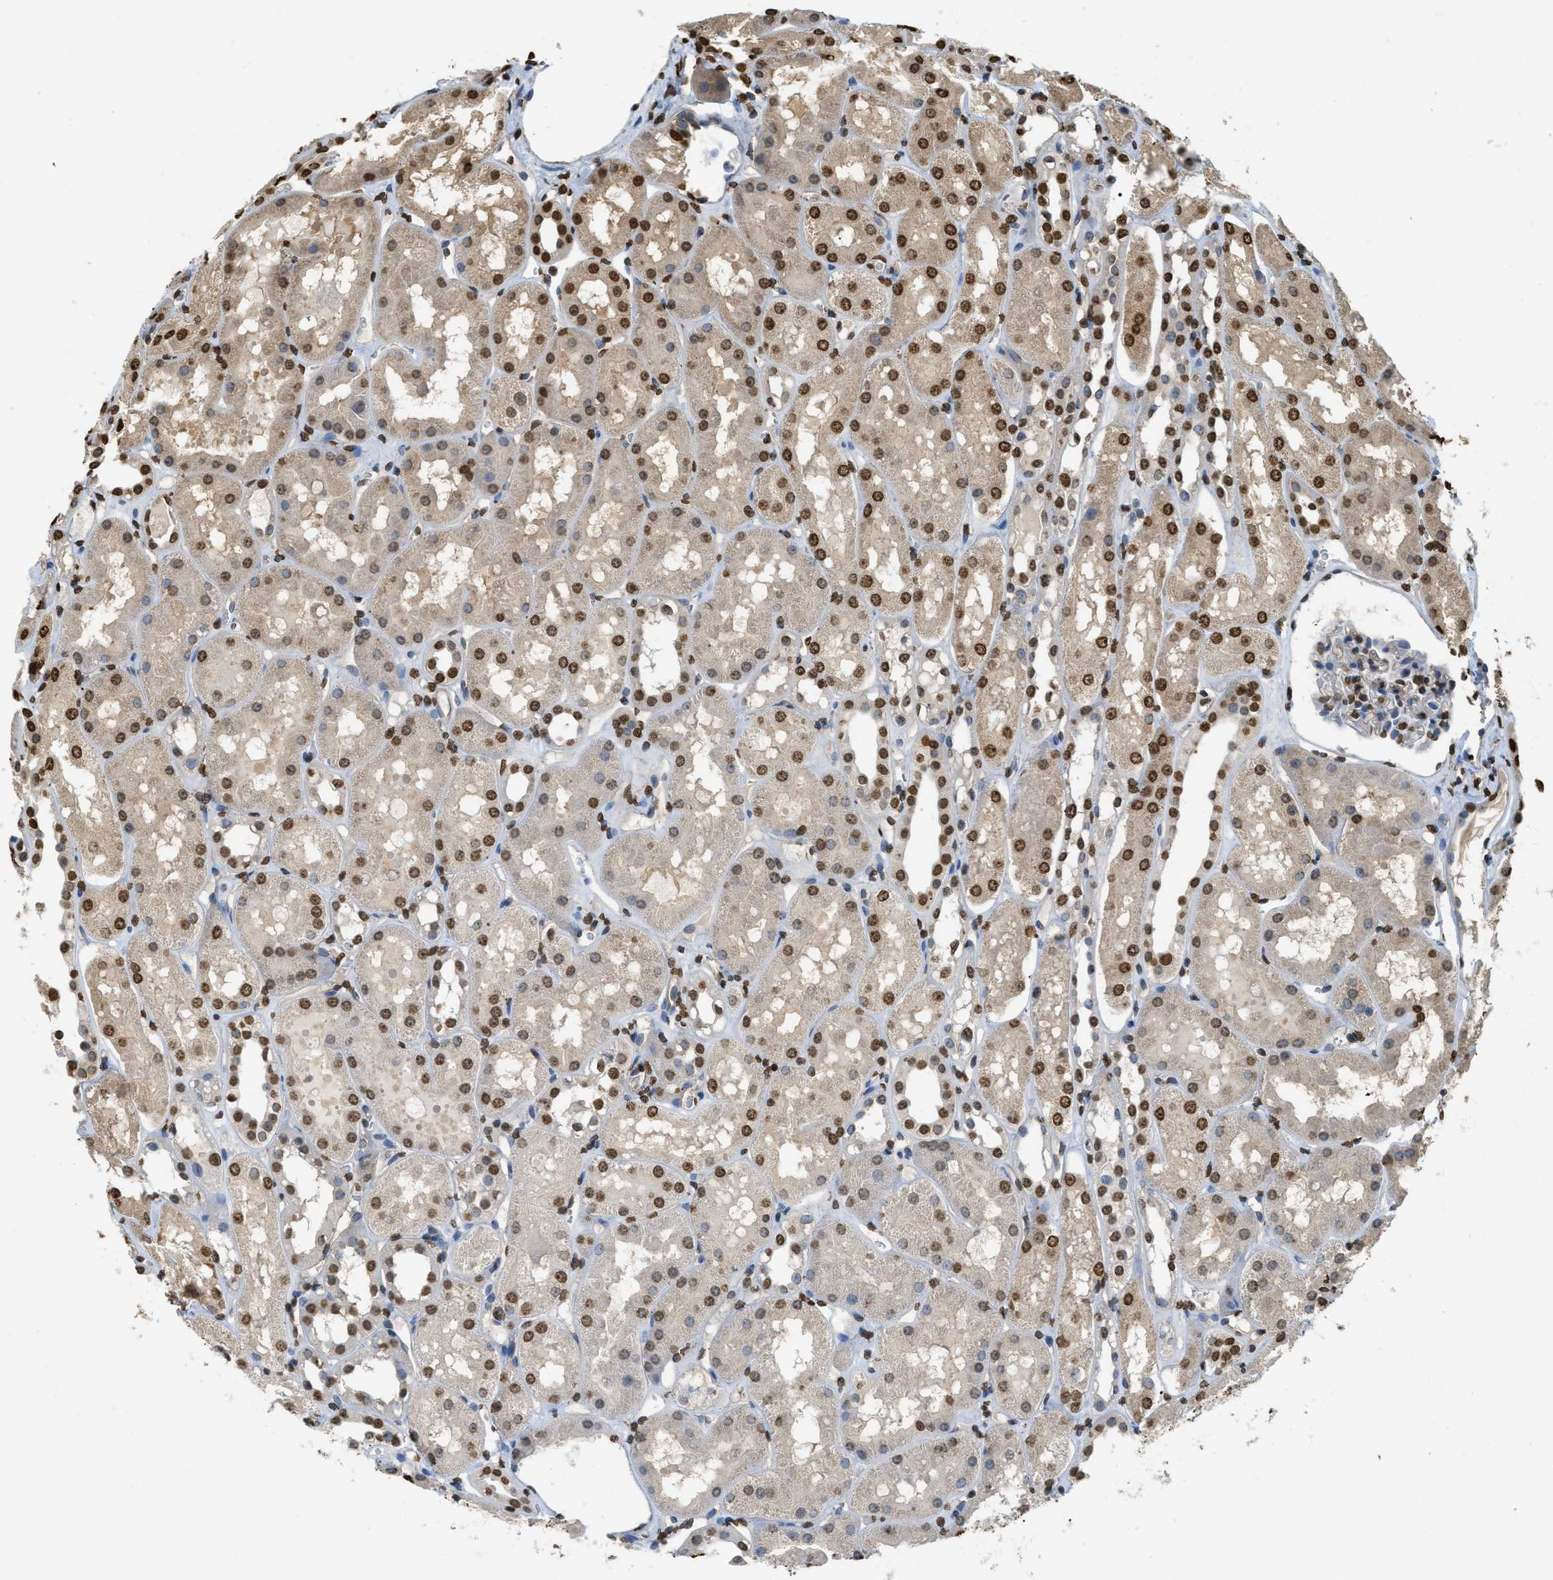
{"staining": {"intensity": "strong", "quantity": "<25%", "location": "nuclear"}, "tissue": "kidney", "cell_type": "Cells in glomeruli", "image_type": "normal", "snomed": [{"axis": "morphology", "description": "Normal tissue, NOS"}, {"axis": "topography", "description": "Kidney"}, {"axis": "topography", "description": "Urinary bladder"}], "caption": "A high-resolution photomicrograph shows immunohistochemistry staining of benign kidney, which exhibits strong nuclear positivity in about <25% of cells in glomeruli. (brown staining indicates protein expression, while blue staining denotes nuclei).", "gene": "NR5A2", "patient": {"sex": "male", "age": 16}}